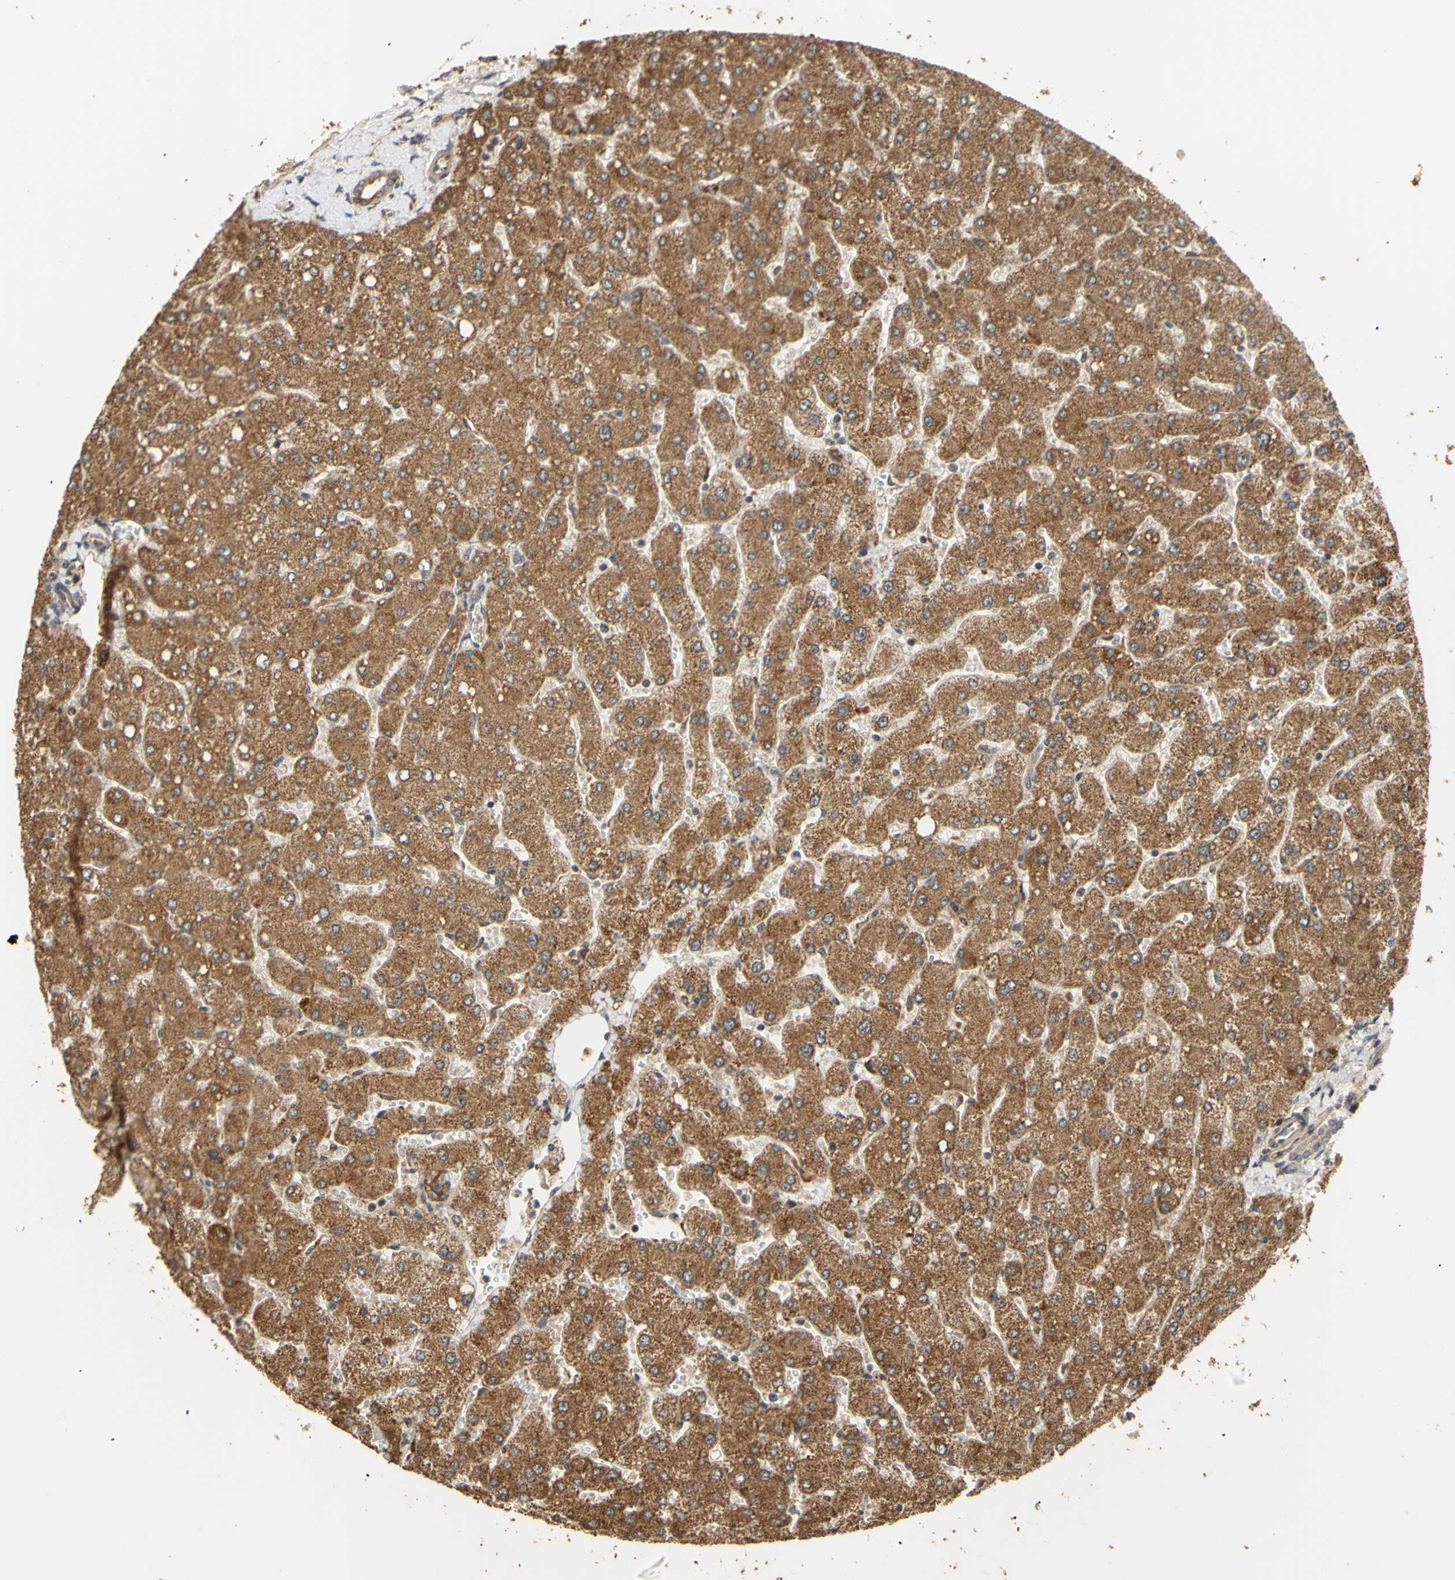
{"staining": {"intensity": "moderate", "quantity": ">75%", "location": "cytoplasmic/membranous"}, "tissue": "liver", "cell_type": "Cholangiocytes", "image_type": "normal", "snomed": [{"axis": "morphology", "description": "Normal tissue, NOS"}, {"axis": "topography", "description": "Liver"}], "caption": "Moderate cytoplasmic/membranous positivity for a protein is seen in about >75% of cholangiocytes of unremarkable liver using immunohistochemistry (IHC).", "gene": "GTF2E2", "patient": {"sex": "male", "age": 55}}